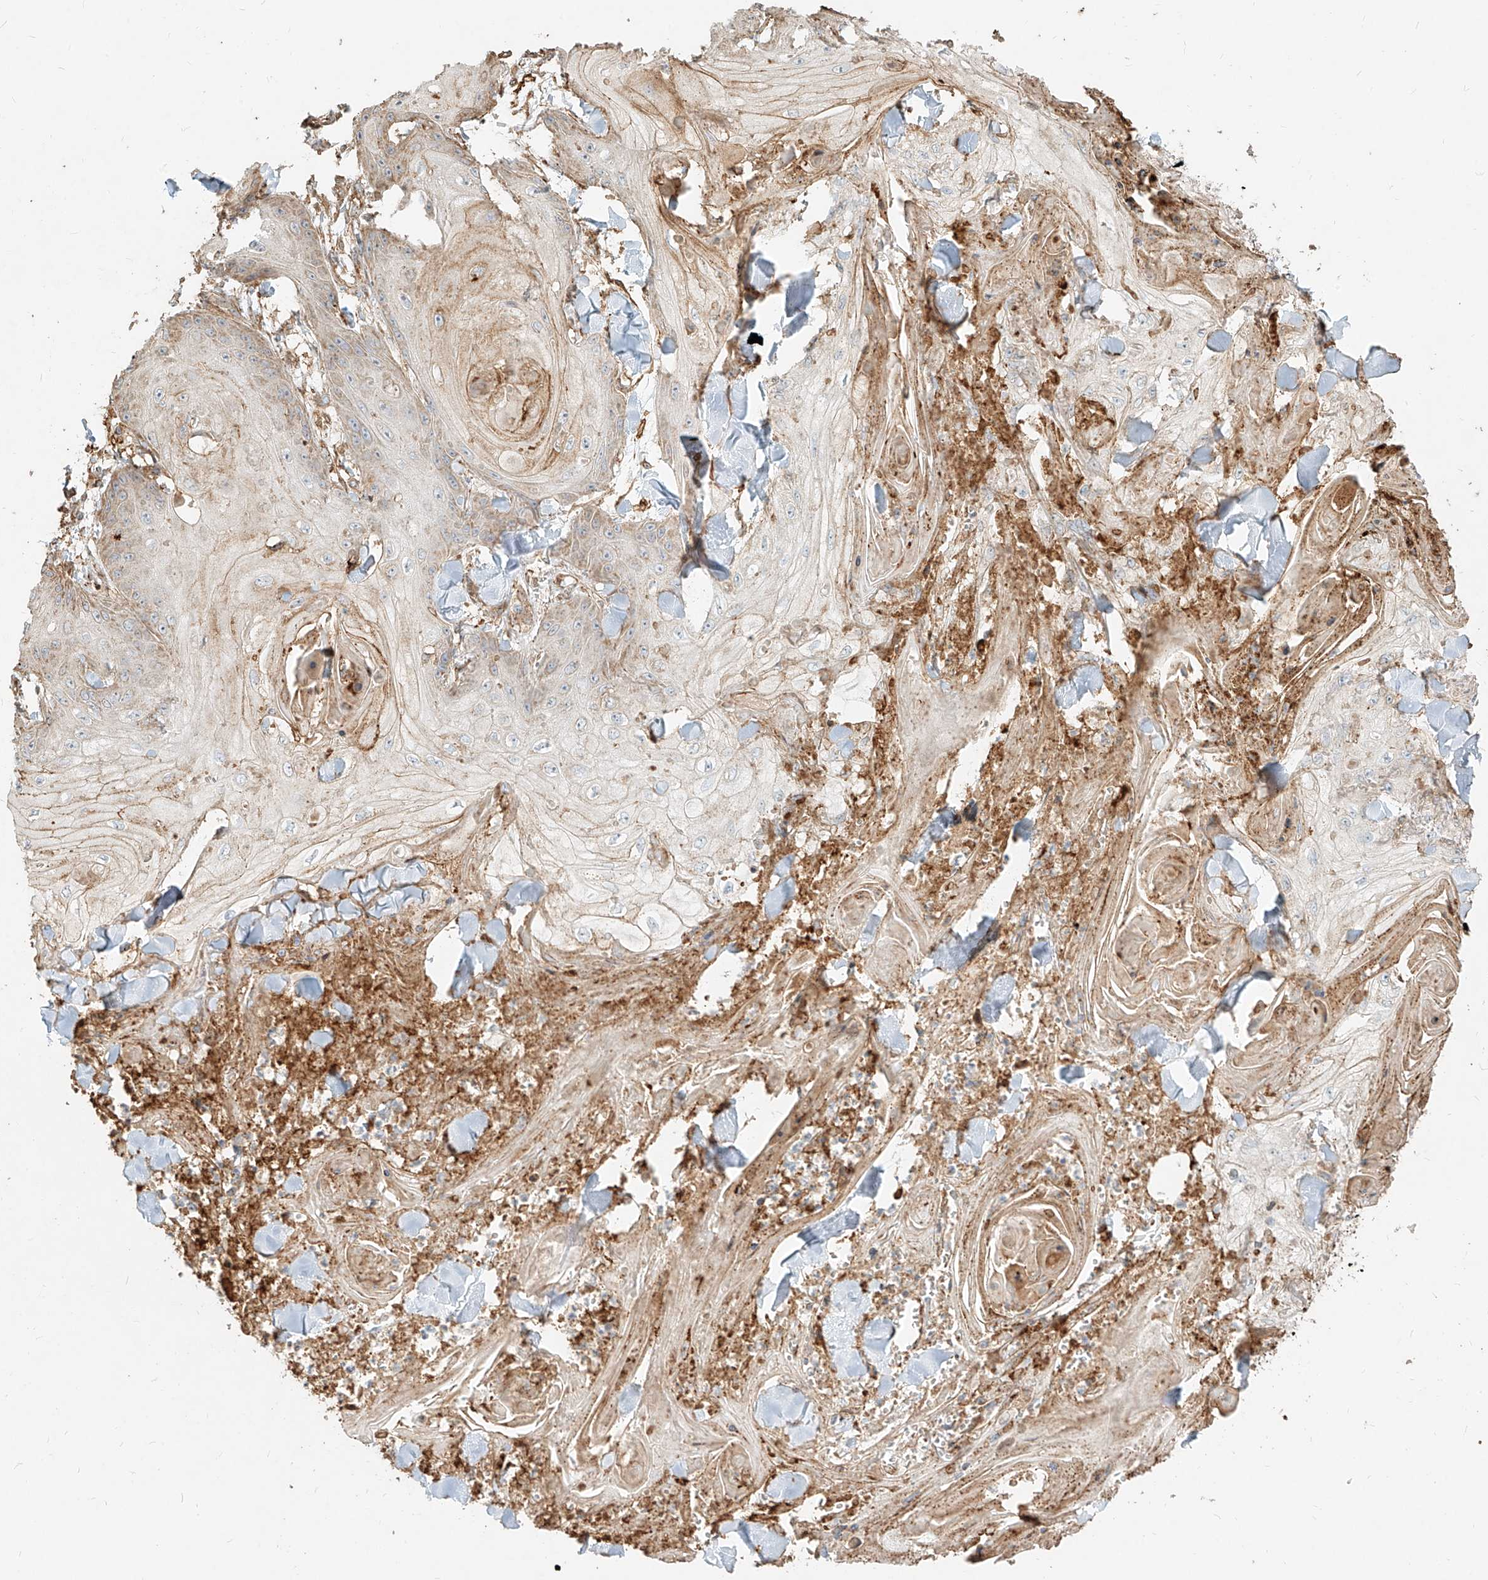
{"staining": {"intensity": "weak", "quantity": "<25%", "location": "cytoplasmic/membranous"}, "tissue": "skin cancer", "cell_type": "Tumor cells", "image_type": "cancer", "snomed": [{"axis": "morphology", "description": "Squamous cell carcinoma, NOS"}, {"axis": "topography", "description": "Skin"}], "caption": "An immunohistochemistry micrograph of skin squamous cell carcinoma is shown. There is no staining in tumor cells of skin squamous cell carcinoma.", "gene": "MTX2", "patient": {"sex": "male", "age": 74}}